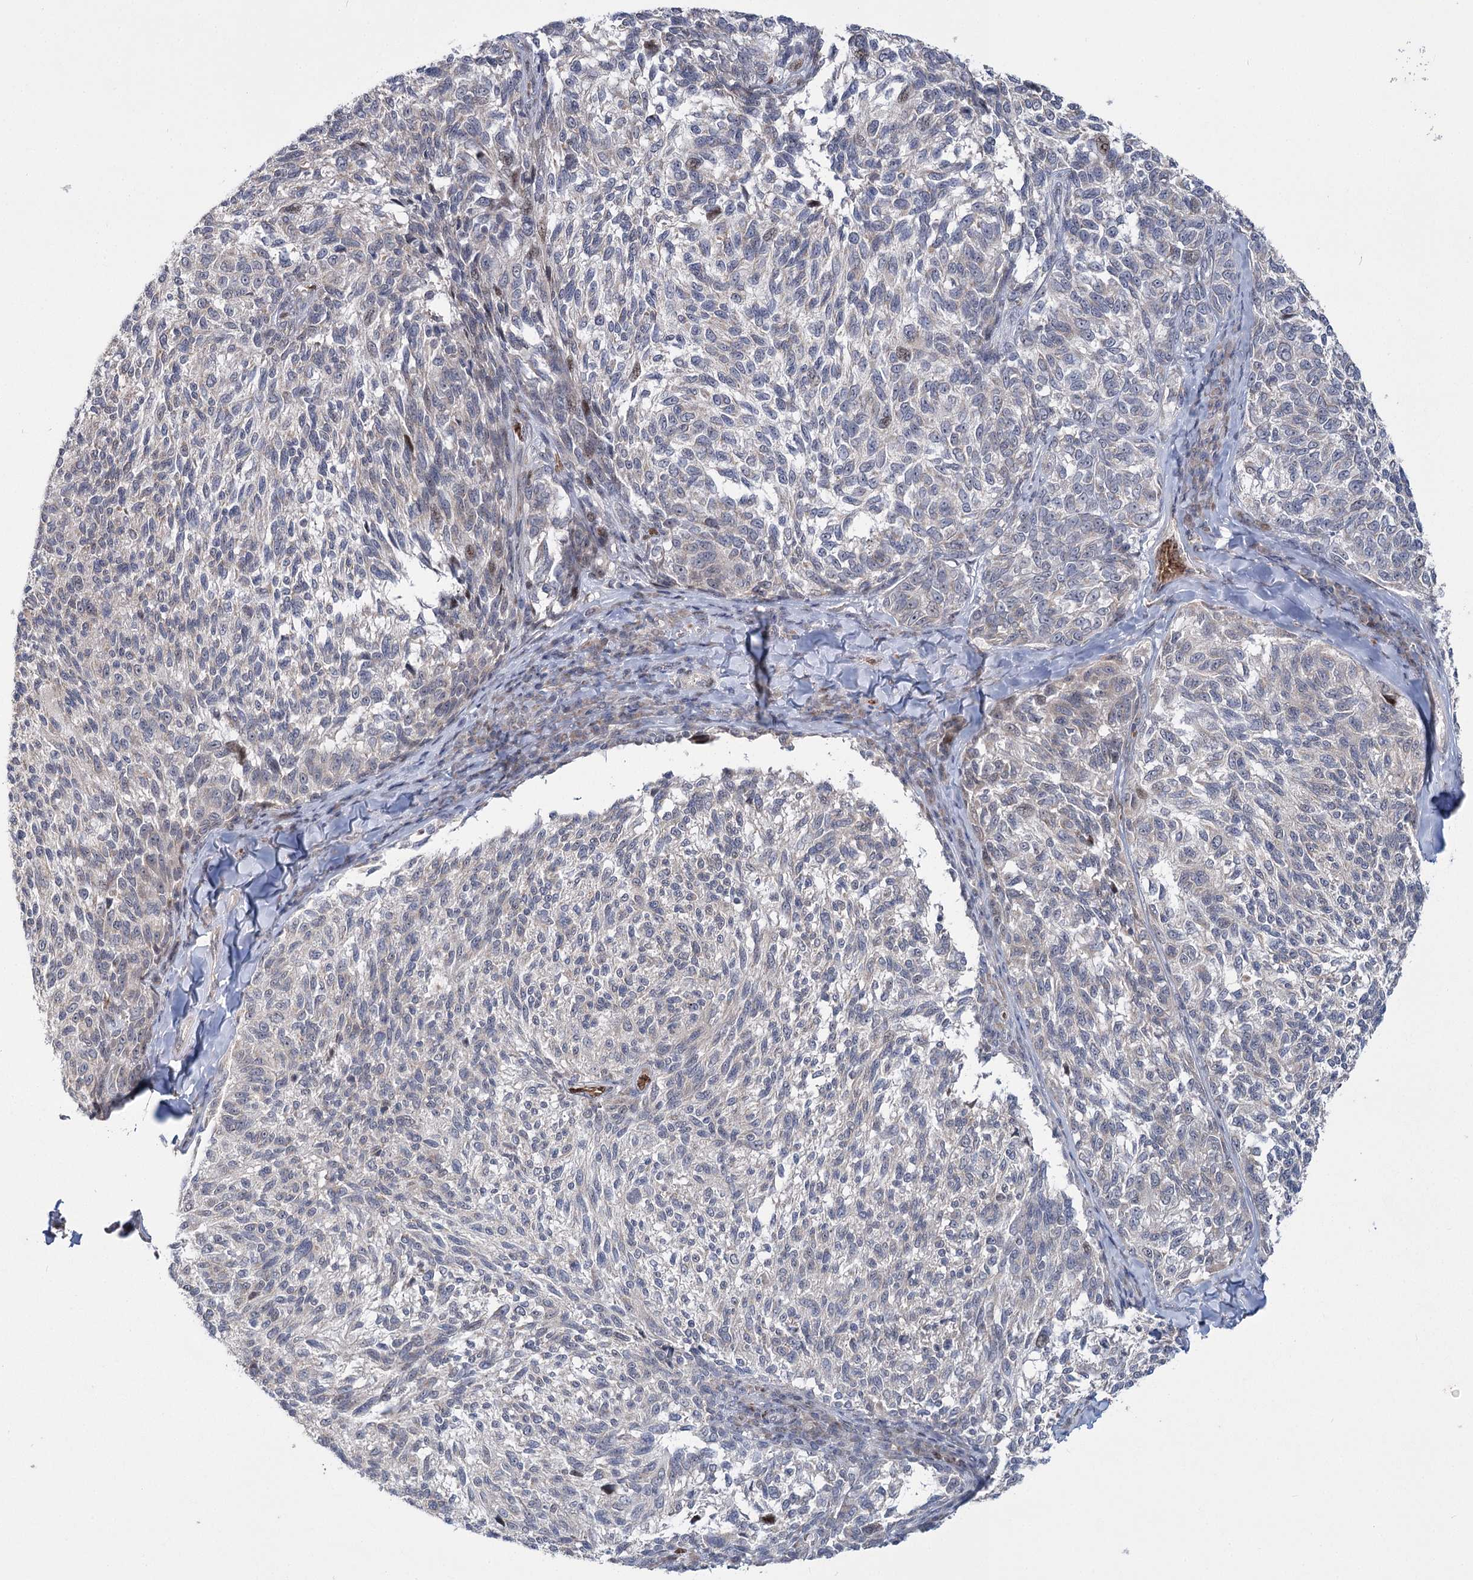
{"staining": {"intensity": "negative", "quantity": "none", "location": "none"}, "tissue": "melanoma", "cell_type": "Tumor cells", "image_type": "cancer", "snomed": [{"axis": "morphology", "description": "Malignant melanoma, NOS"}, {"axis": "topography", "description": "Skin"}], "caption": "IHC image of neoplastic tissue: human malignant melanoma stained with DAB (3,3'-diaminobenzidine) demonstrates no significant protein positivity in tumor cells.", "gene": "NSMCE4A", "patient": {"sex": "female", "age": 73}}